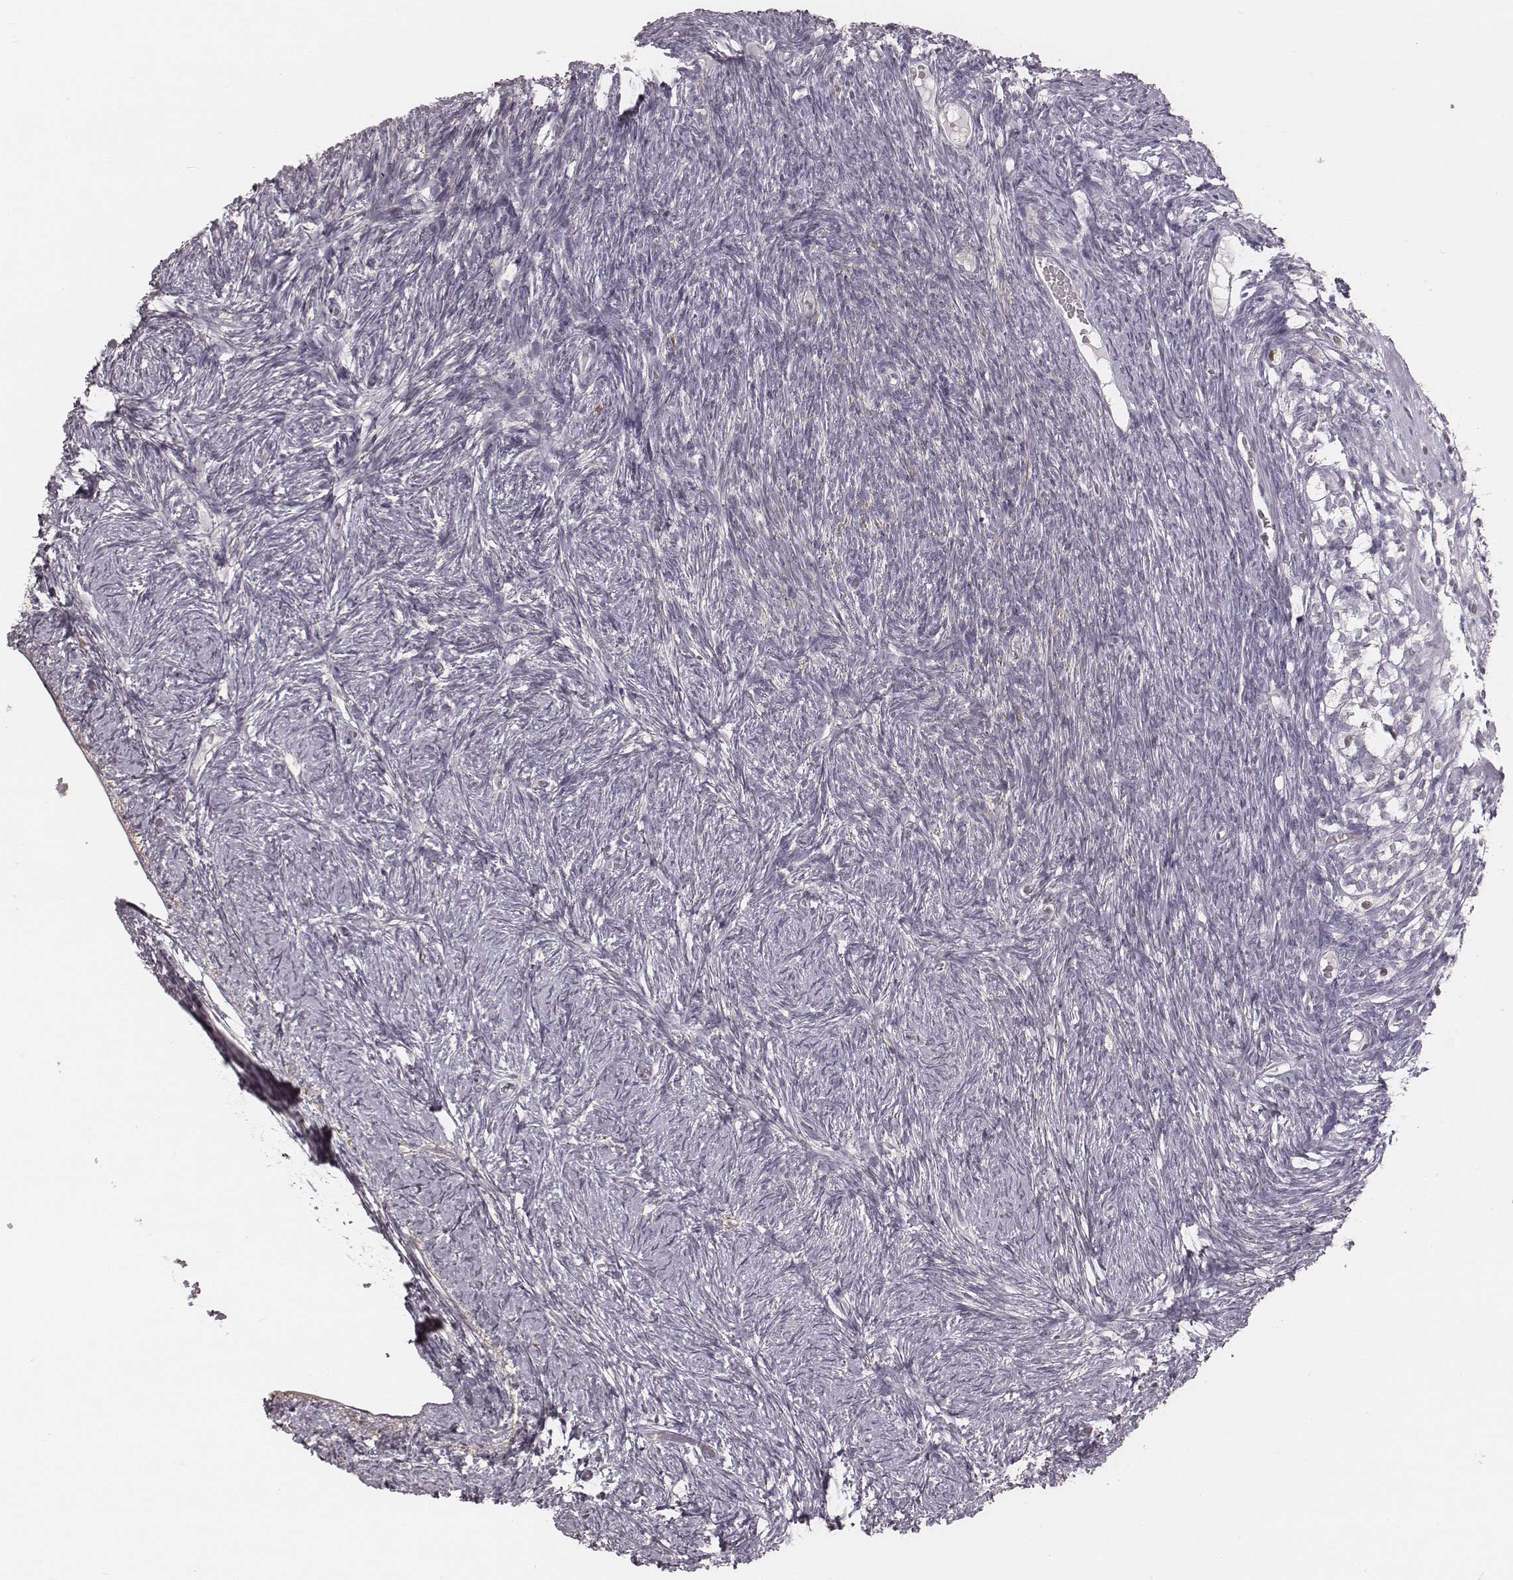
{"staining": {"intensity": "negative", "quantity": "none", "location": "none"}, "tissue": "ovary", "cell_type": "Follicle cells", "image_type": "normal", "snomed": [{"axis": "morphology", "description": "Normal tissue, NOS"}, {"axis": "topography", "description": "Ovary"}], "caption": "The IHC micrograph has no significant expression in follicle cells of ovary.", "gene": "IQCG", "patient": {"sex": "female", "age": 39}}